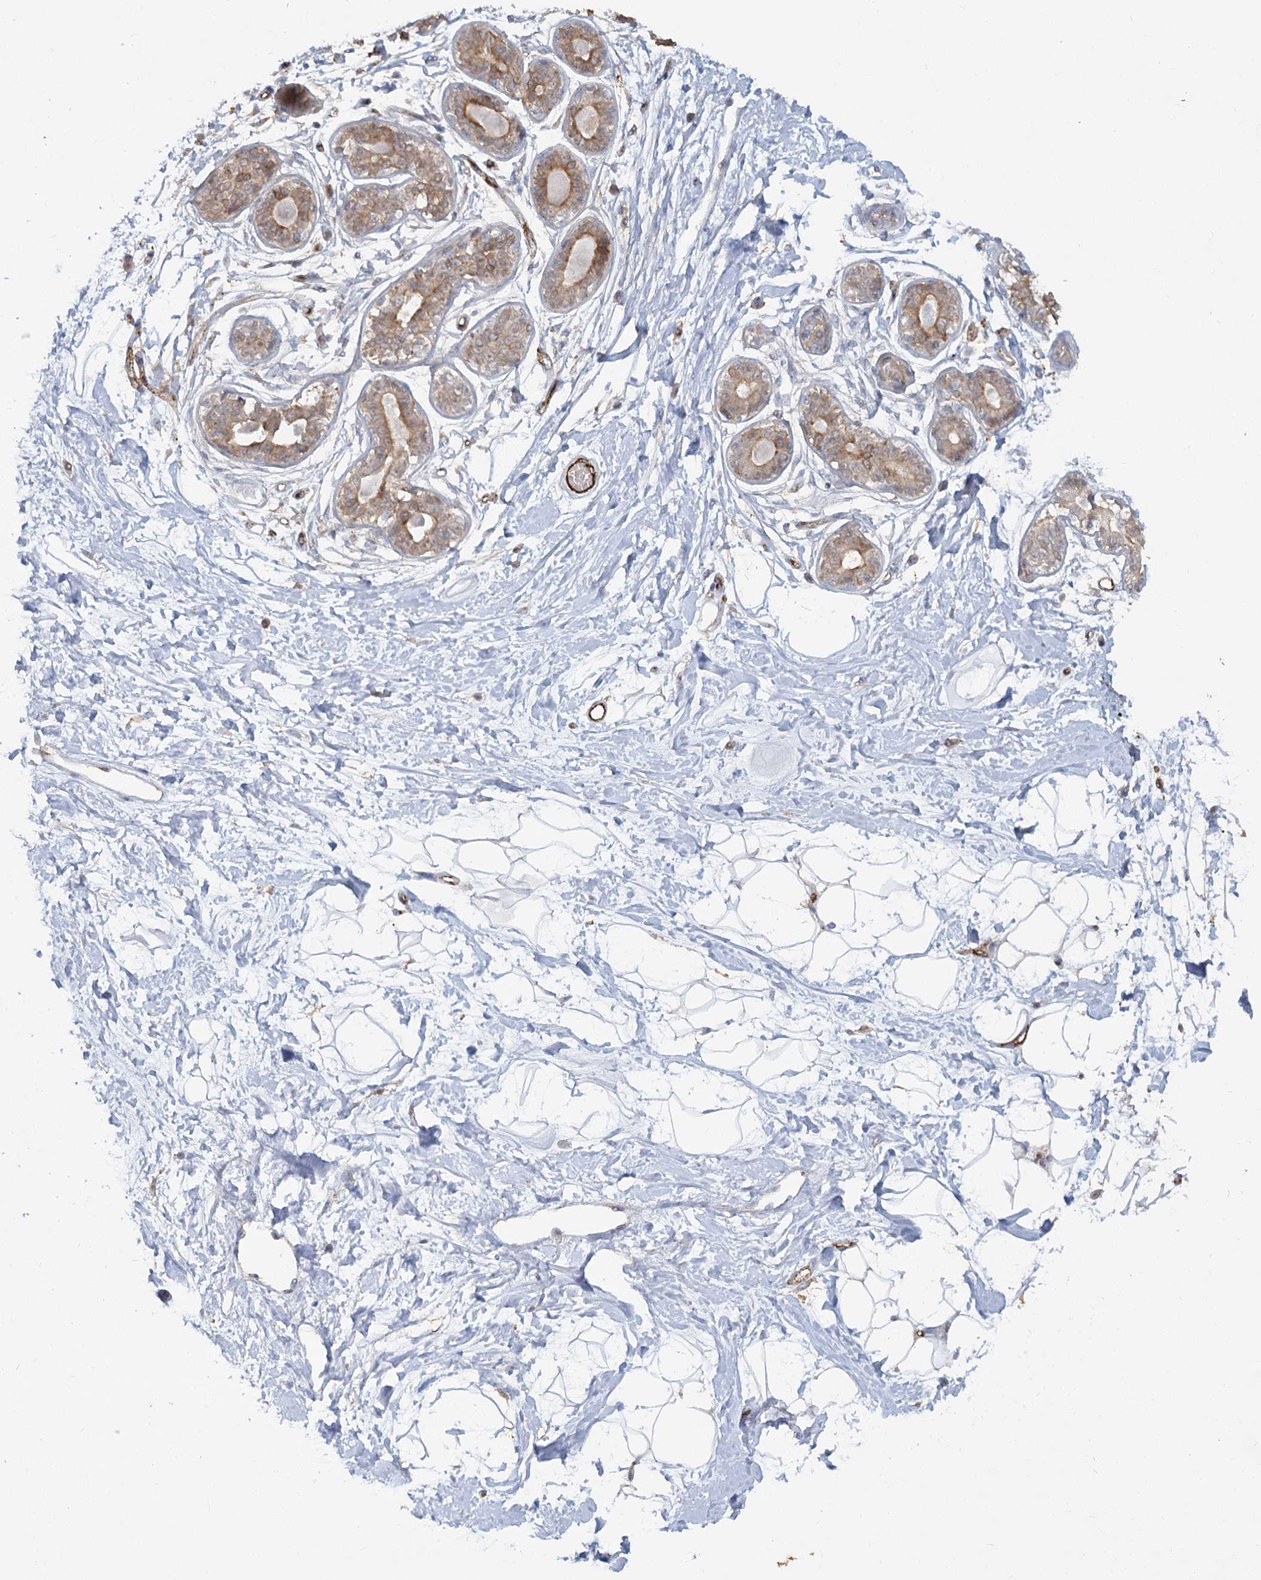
{"staining": {"intensity": "negative", "quantity": "none", "location": "none"}, "tissue": "breast", "cell_type": "Adipocytes", "image_type": "normal", "snomed": [{"axis": "morphology", "description": "Normal tissue, NOS"}, {"axis": "topography", "description": "Breast"}], "caption": "Protein analysis of normal breast demonstrates no significant staining in adipocytes. (Stains: DAB (3,3'-diaminobenzidine) IHC with hematoxylin counter stain, Microscopy: brightfield microscopy at high magnification).", "gene": "KBTBD4", "patient": {"sex": "female", "age": 45}}